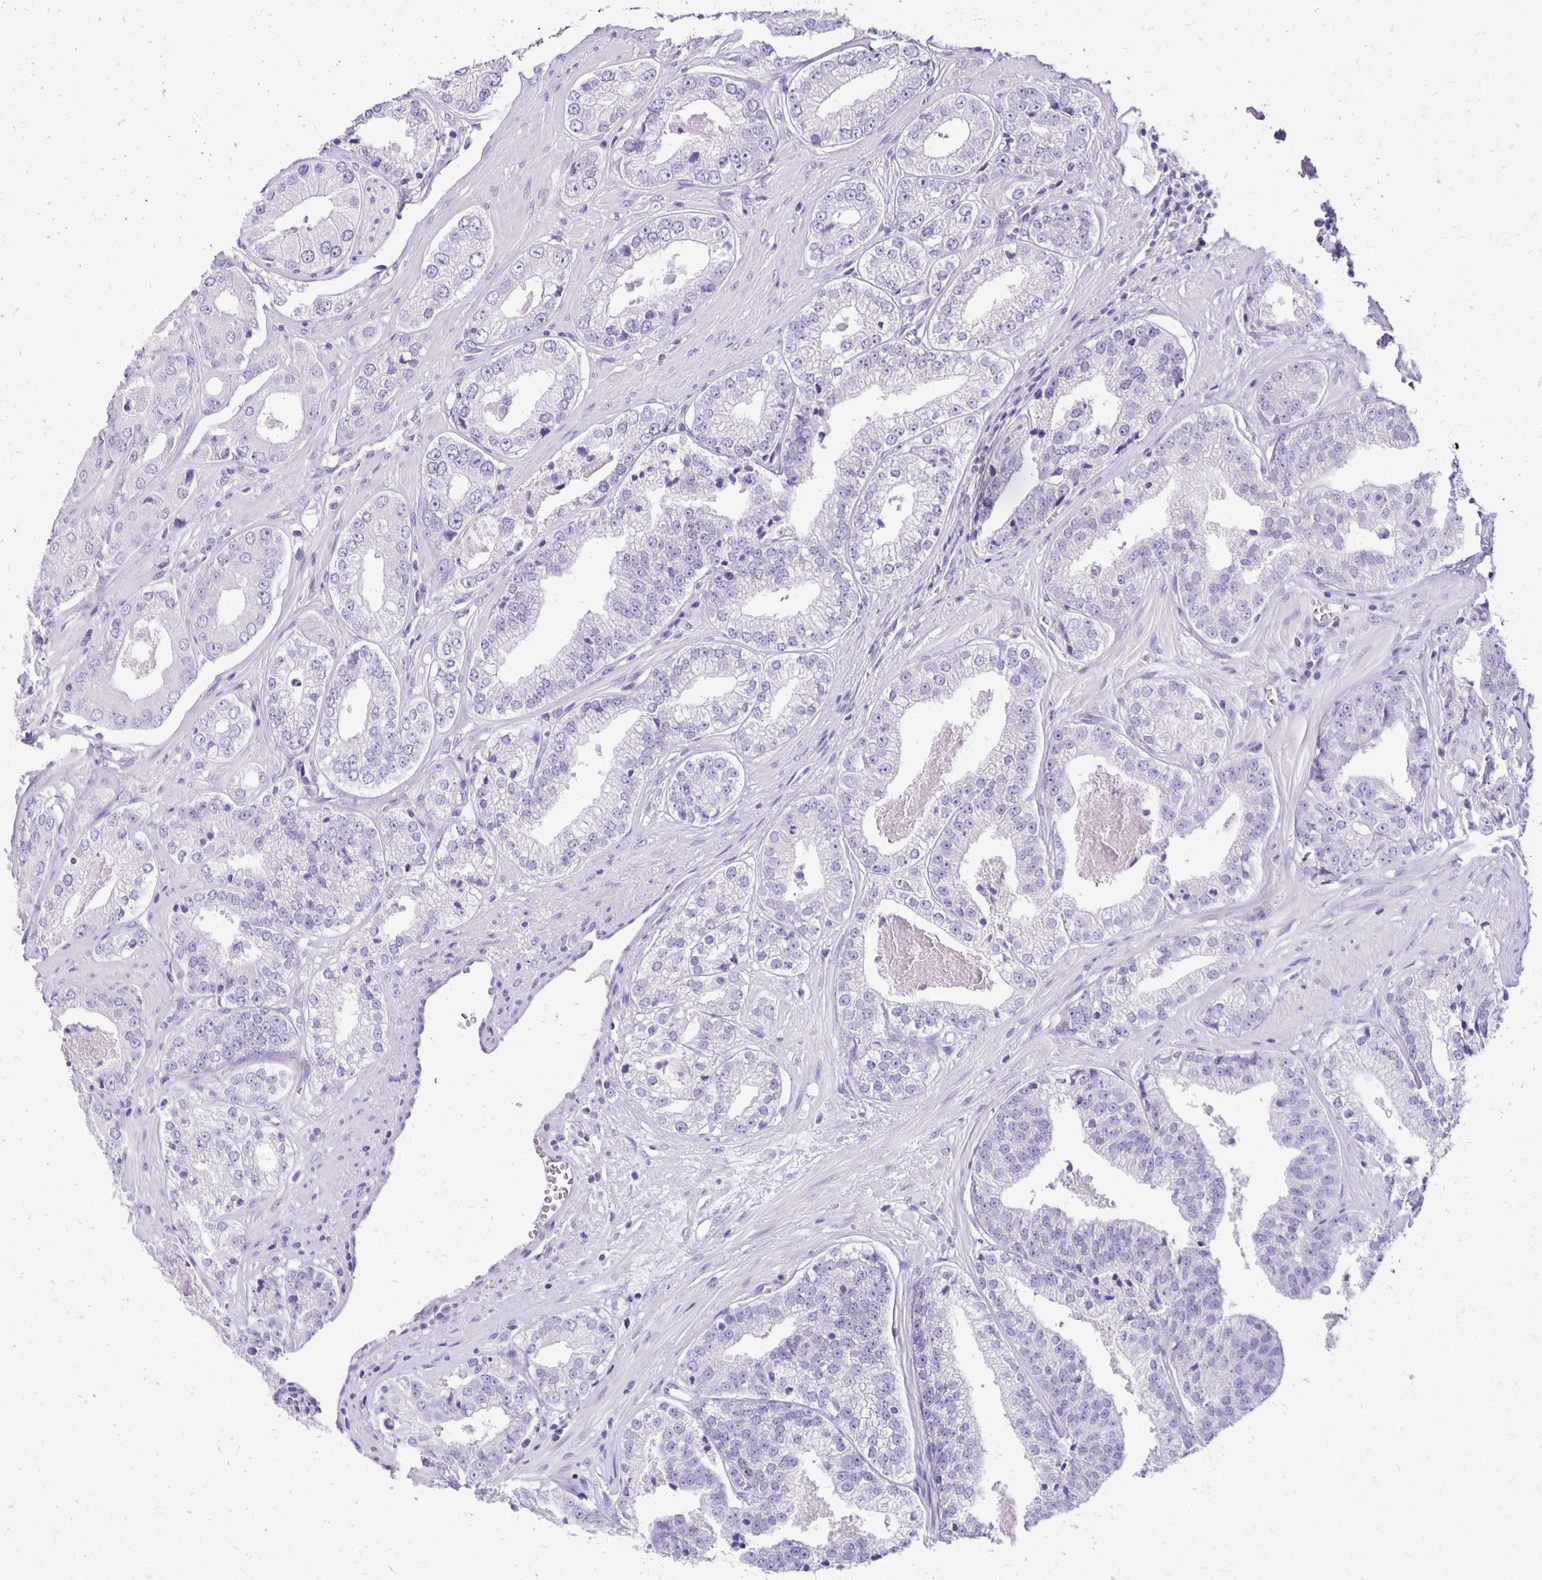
{"staining": {"intensity": "negative", "quantity": "none", "location": "none"}, "tissue": "prostate cancer", "cell_type": "Tumor cells", "image_type": "cancer", "snomed": [{"axis": "morphology", "description": "Adenocarcinoma, Low grade"}, {"axis": "topography", "description": "Prostate"}], "caption": "DAB immunohistochemical staining of human low-grade adenocarcinoma (prostate) demonstrates no significant expression in tumor cells.", "gene": "ANKRD45", "patient": {"sex": "male", "age": 60}}